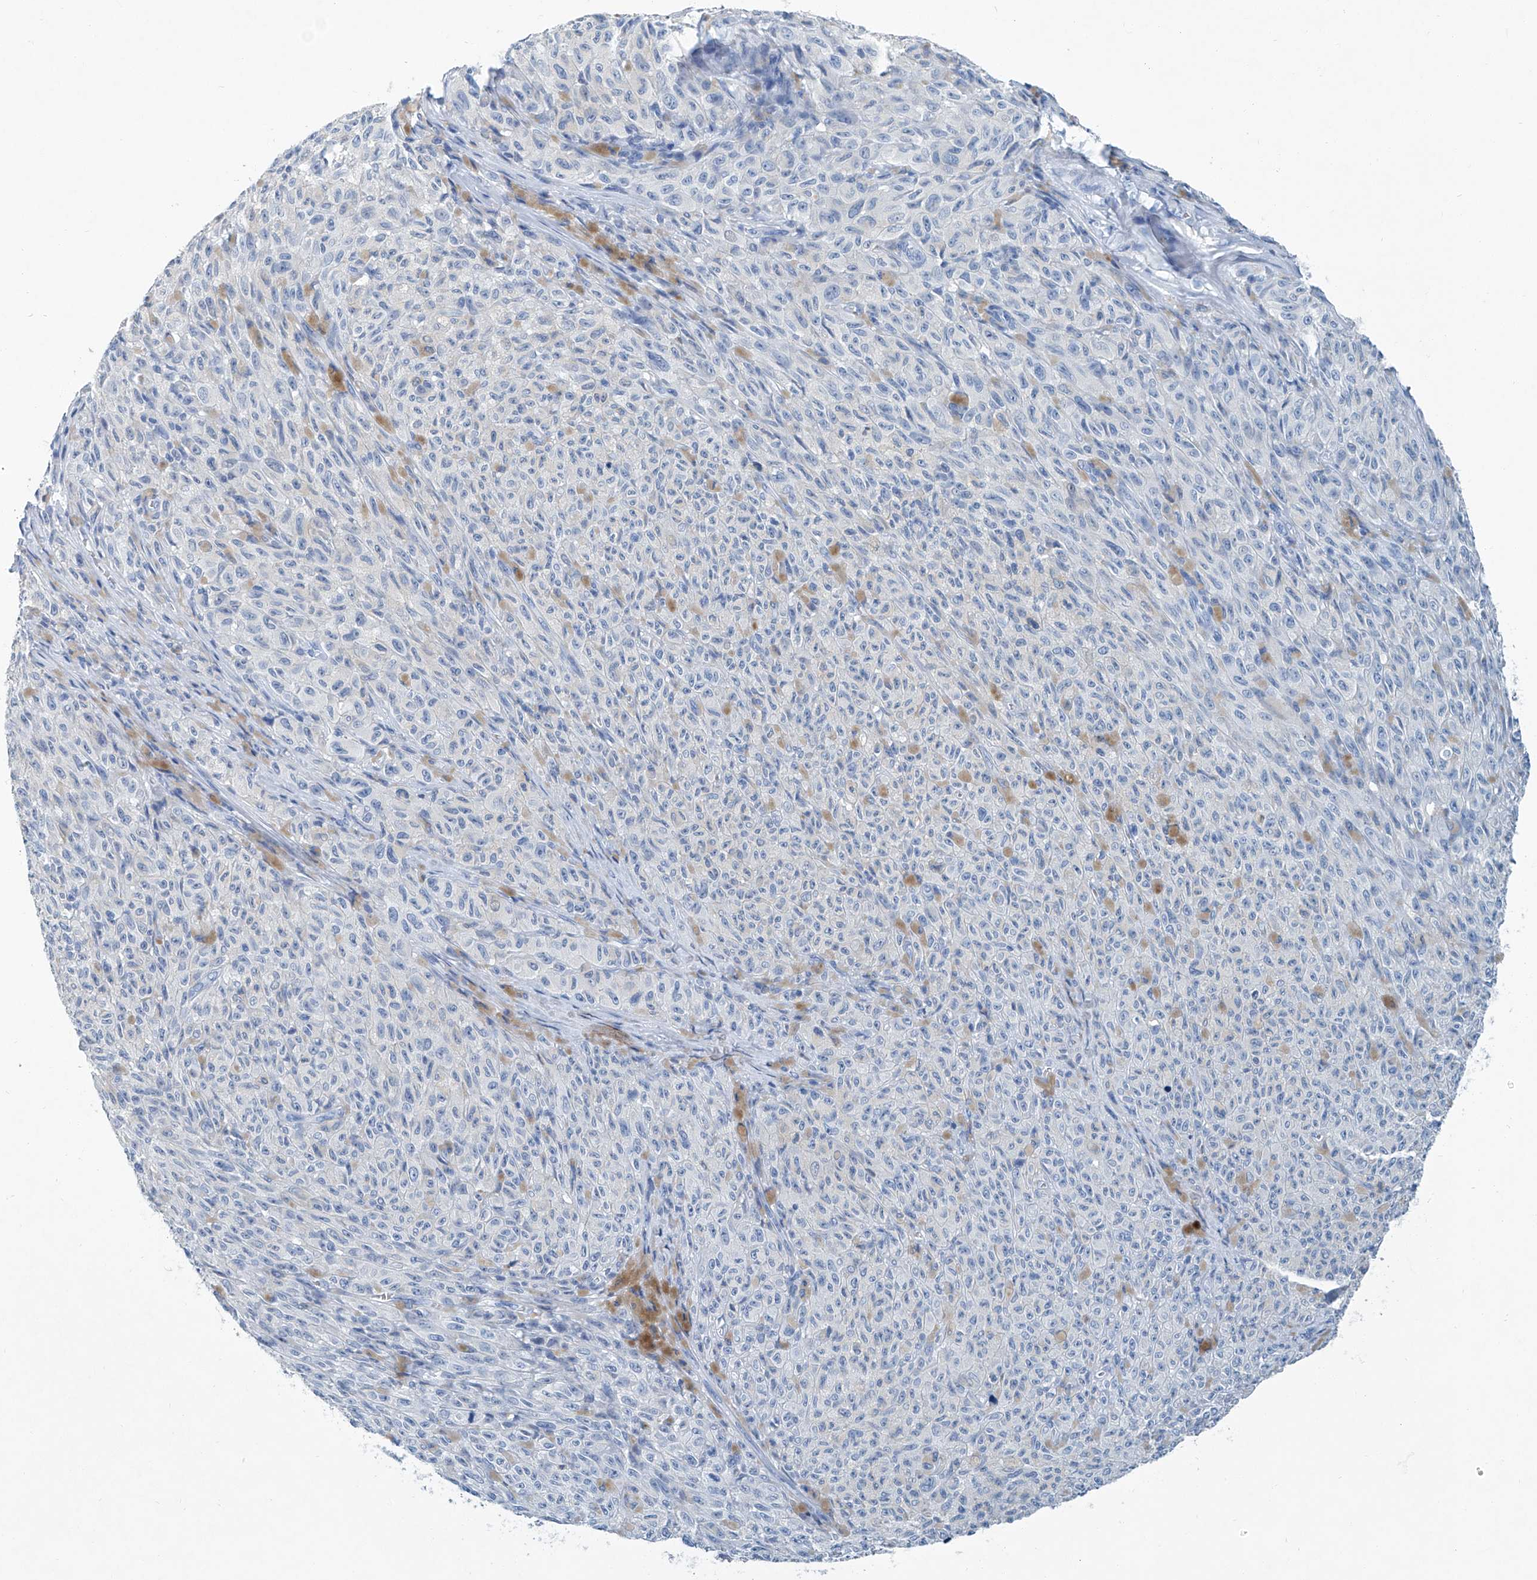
{"staining": {"intensity": "negative", "quantity": "none", "location": "none"}, "tissue": "melanoma", "cell_type": "Tumor cells", "image_type": "cancer", "snomed": [{"axis": "morphology", "description": "Malignant melanoma, NOS"}, {"axis": "topography", "description": "Skin"}], "caption": "Protein analysis of melanoma displays no significant positivity in tumor cells.", "gene": "CYP2A7", "patient": {"sex": "female", "age": 82}}